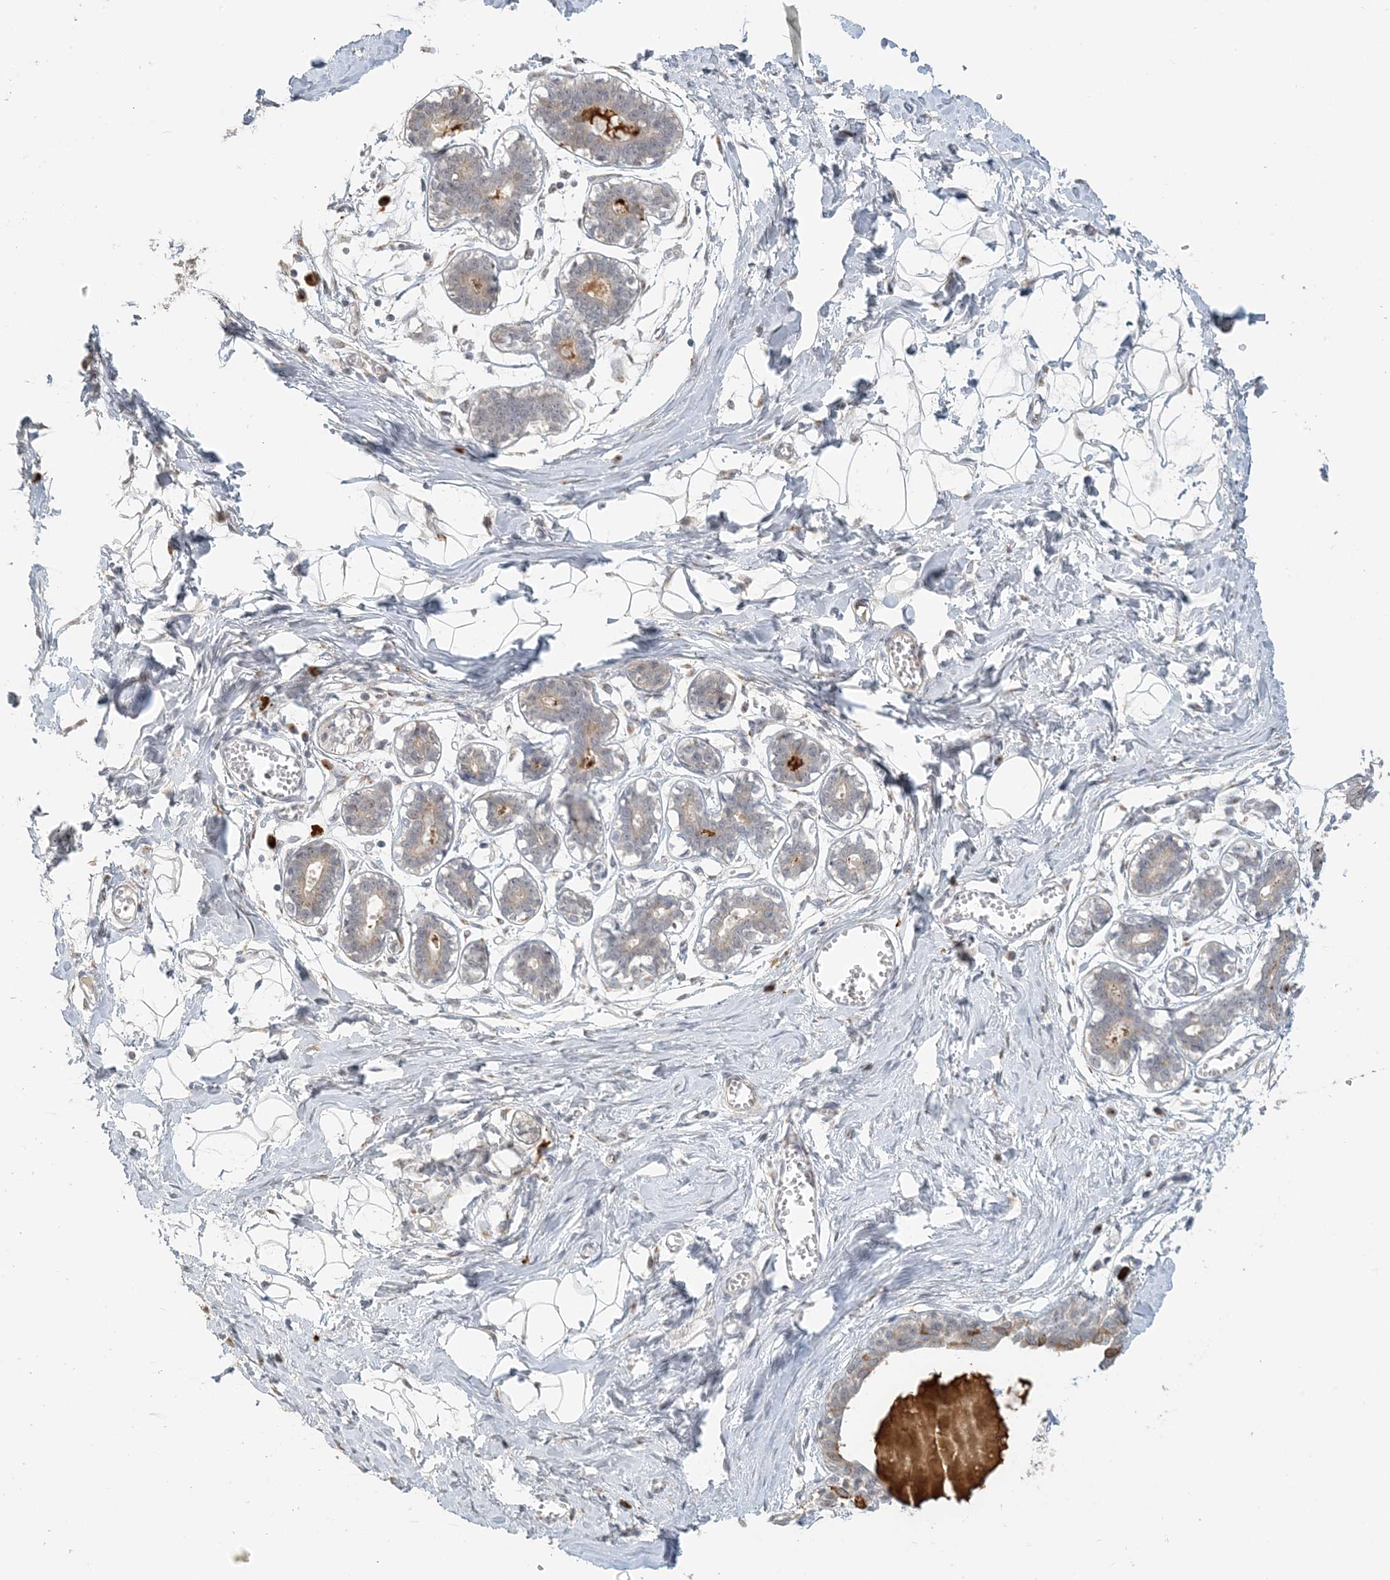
{"staining": {"intensity": "negative", "quantity": "none", "location": "none"}, "tissue": "breast", "cell_type": "Adipocytes", "image_type": "normal", "snomed": [{"axis": "morphology", "description": "Normal tissue, NOS"}, {"axis": "topography", "description": "Breast"}], "caption": "IHC micrograph of benign breast: breast stained with DAB reveals no significant protein expression in adipocytes. (Brightfield microscopy of DAB IHC at high magnification).", "gene": "ZCCHC4", "patient": {"sex": "female", "age": 27}}